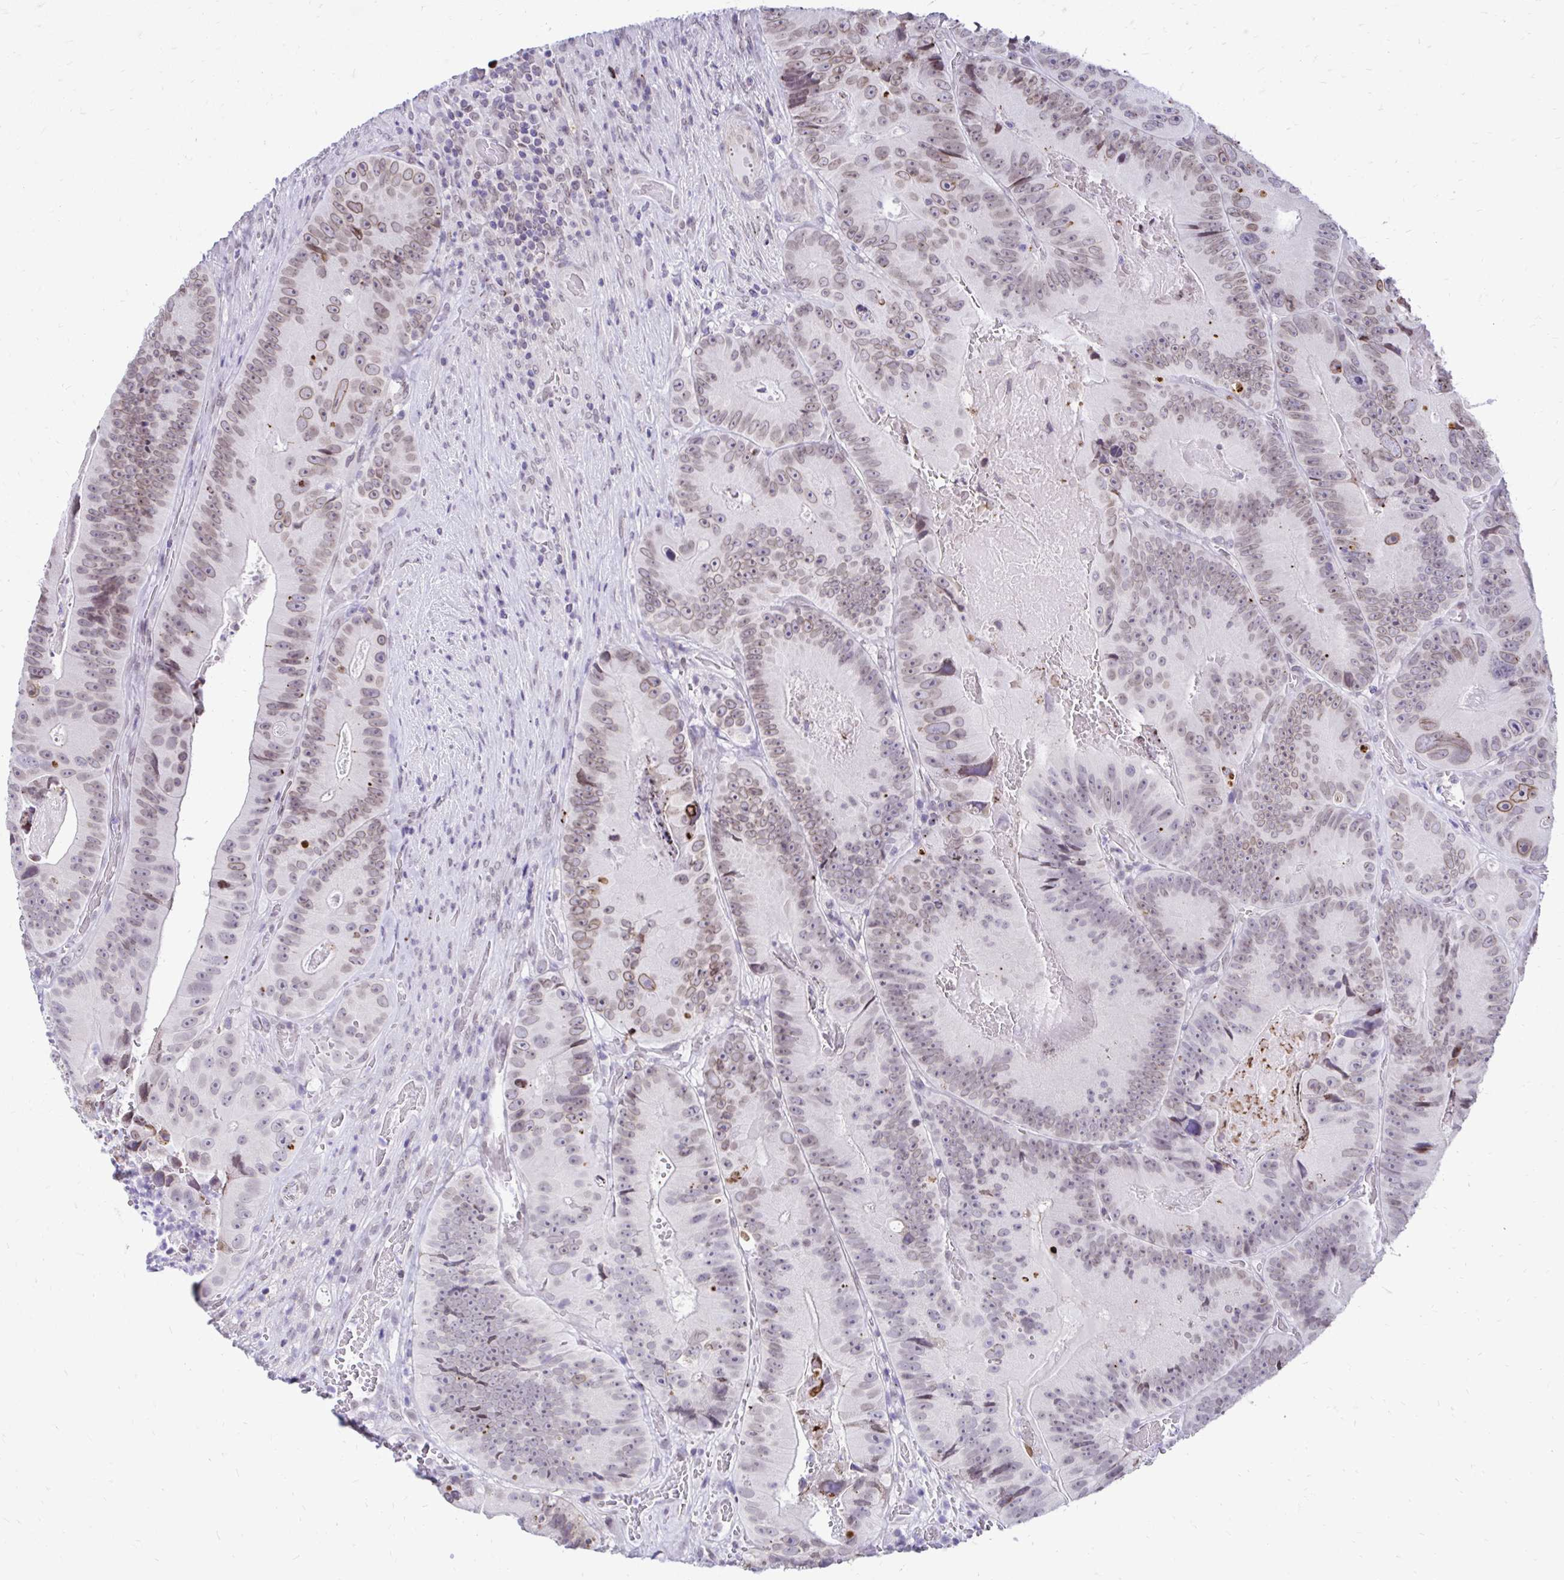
{"staining": {"intensity": "weak", "quantity": ">75%", "location": "cytoplasmic/membranous,nuclear"}, "tissue": "colorectal cancer", "cell_type": "Tumor cells", "image_type": "cancer", "snomed": [{"axis": "morphology", "description": "Adenocarcinoma, NOS"}, {"axis": "topography", "description": "Colon"}], "caption": "Immunohistochemistry (IHC) of adenocarcinoma (colorectal) exhibits low levels of weak cytoplasmic/membranous and nuclear positivity in about >75% of tumor cells.", "gene": "BANF1", "patient": {"sex": "female", "age": 86}}